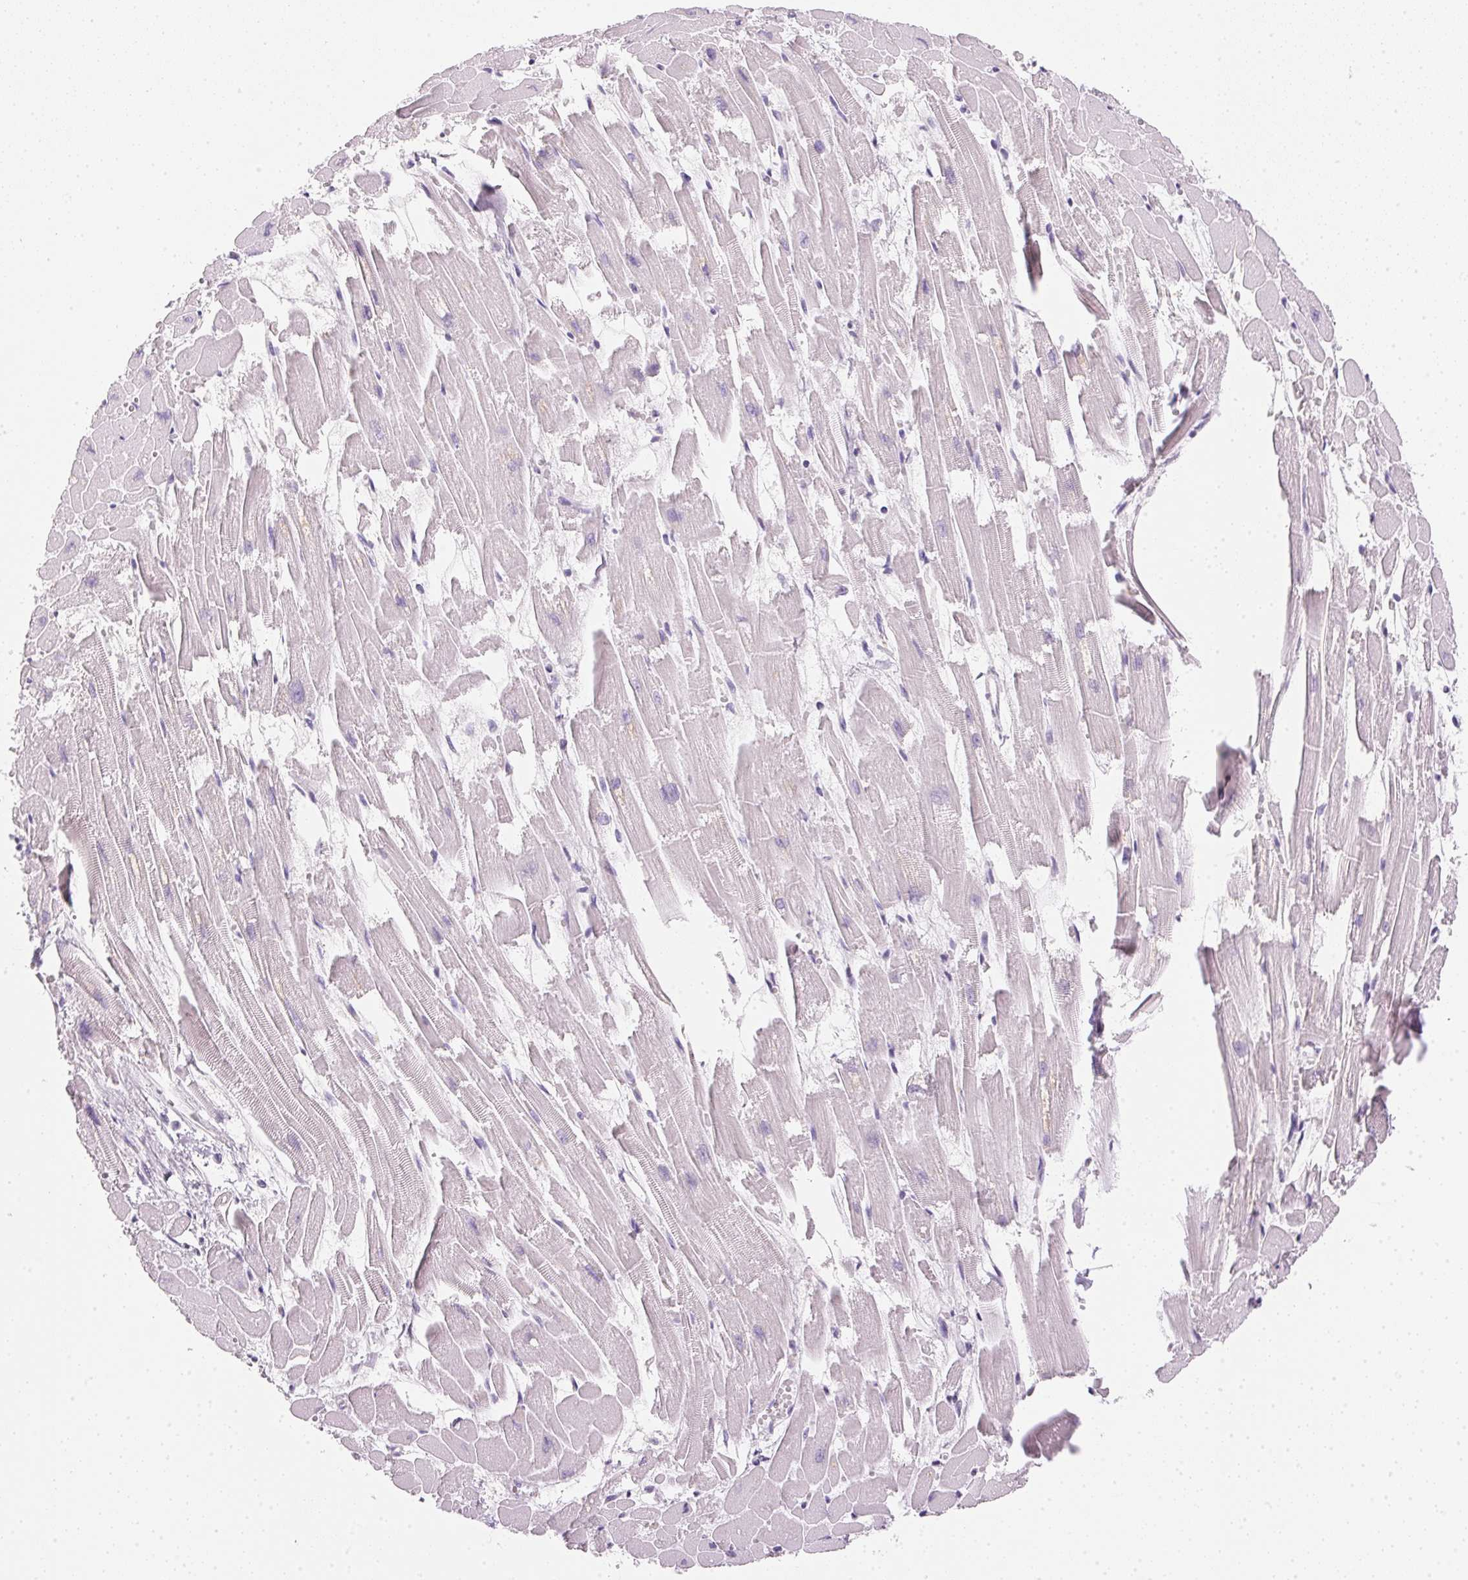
{"staining": {"intensity": "negative", "quantity": "none", "location": "none"}, "tissue": "heart muscle", "cell_type": "Cardiomyocytes", "image_type": "normal", "snomed": [{"axis": "morphology", "description": "Normal tissue, NOS"}, {"axis": "topography", "description": "Heart"}], "caption": "This image is of unremarkable heart muscle stained with IHC to label a protein in brown with the nuclei are counter-stained blue. There is no positivity in cardiomyocytes. Brightfield microscopy of immunohistochemistry (IHC) stained with DAB (3,3'-diaminobenzidine) (brown) and hematoxylin (blue), captured at high magnification.", "gene": "IGFBP1", "patient": {"sex": "female", "age": 52}}